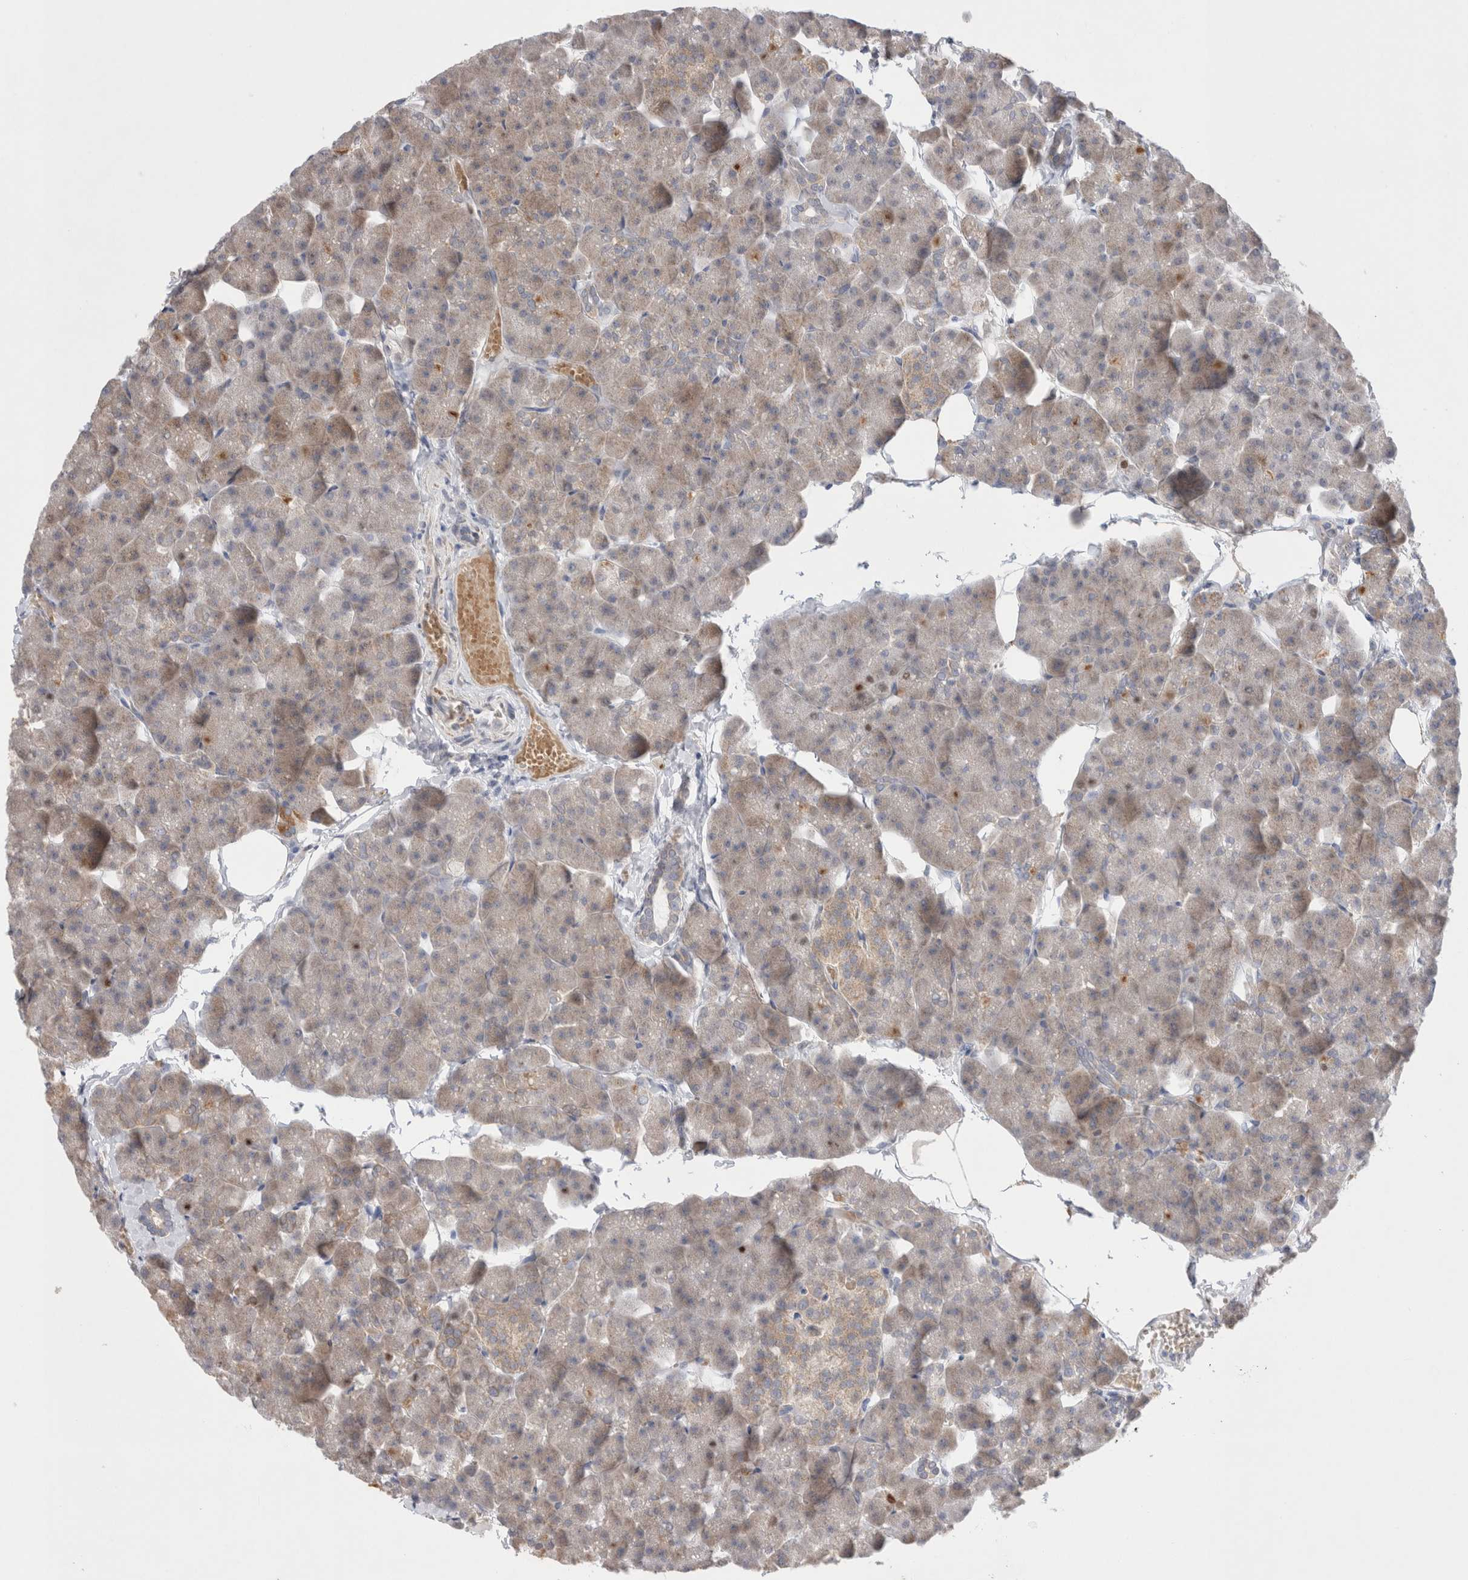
{"staining": {"intensity": "weak", "quantity": "<25%", "location": "cytoplasmic/membranous"}, "tissue": "pancreas", "cell_type": "Exocrine glandular cells", "image_type": "normal", "snomed": [{"axis": "morphology", "description": "Normal tissue, NOS"}, {"axis": "topography", "description": "Pancreas"}], "caption": "Histopathology image shows no significant protein expression in exocrine glandular cells of unremarkable pancreas. The staining was performed using DAB to visualize the protein expression in brown, while the nuclei were stained in blue with hematoxylin (Magnification: 20x).", "gene": "NDOR1", "patient": {"sex": "male", "age": 35}}